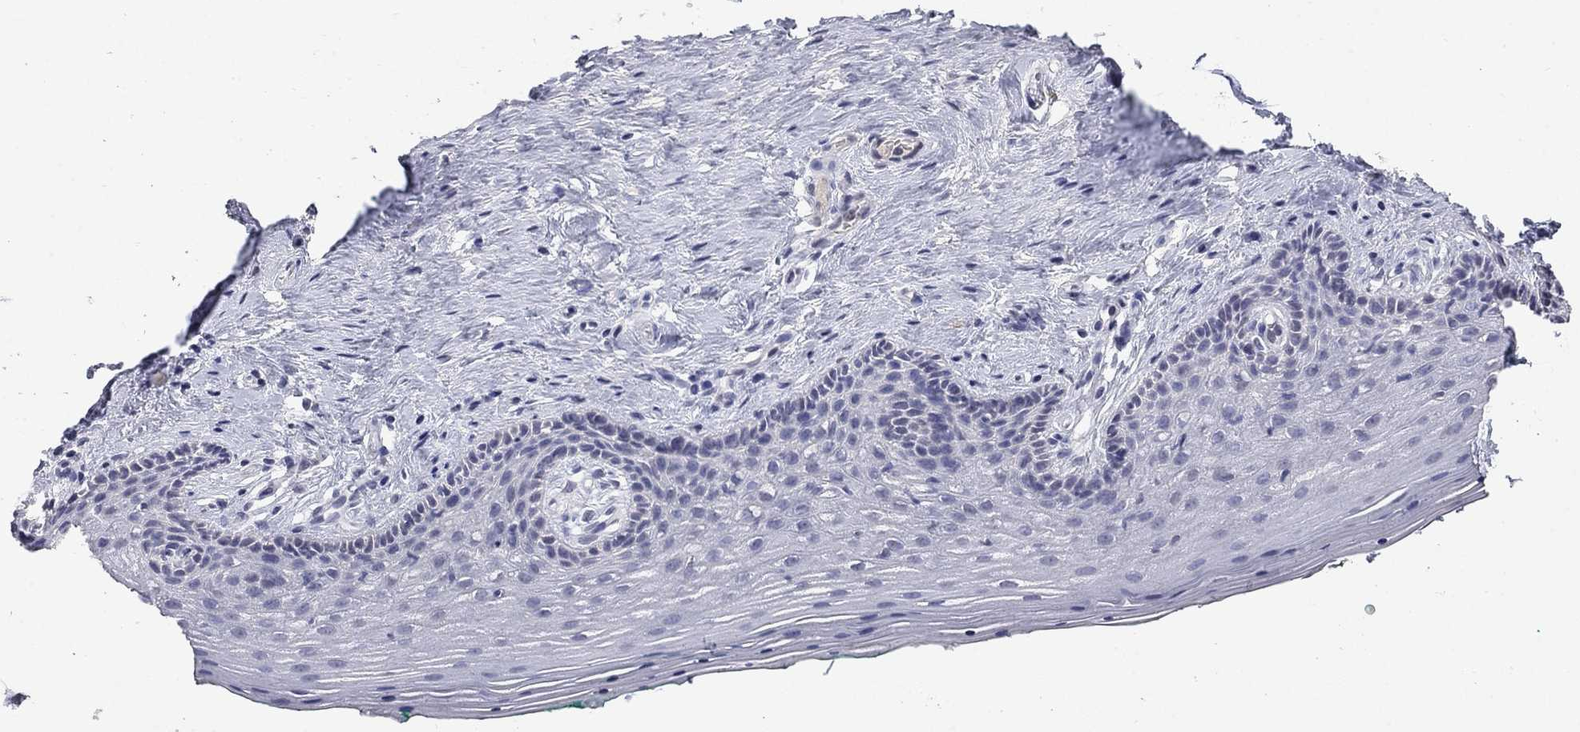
{"staining": {"intensity": "negative", "quantity": "none", "location": "none"}, "tissue": "vagina", "cell_type": "Squamous epithelial cells", "image_type": "normal", "snomed": [{"axis": "morphology", "description": "Normal tissue, NOS"}, {"axis": "topography", "description": "Vagina"}], "caption": "A high-resolution image shows immunohistochemistry staining of unremarkable vagina, which reveals no significant expression in squamous epithelial cells.", "gene": "SLC51A", "patient": {"sex": "female", "age": 45}}